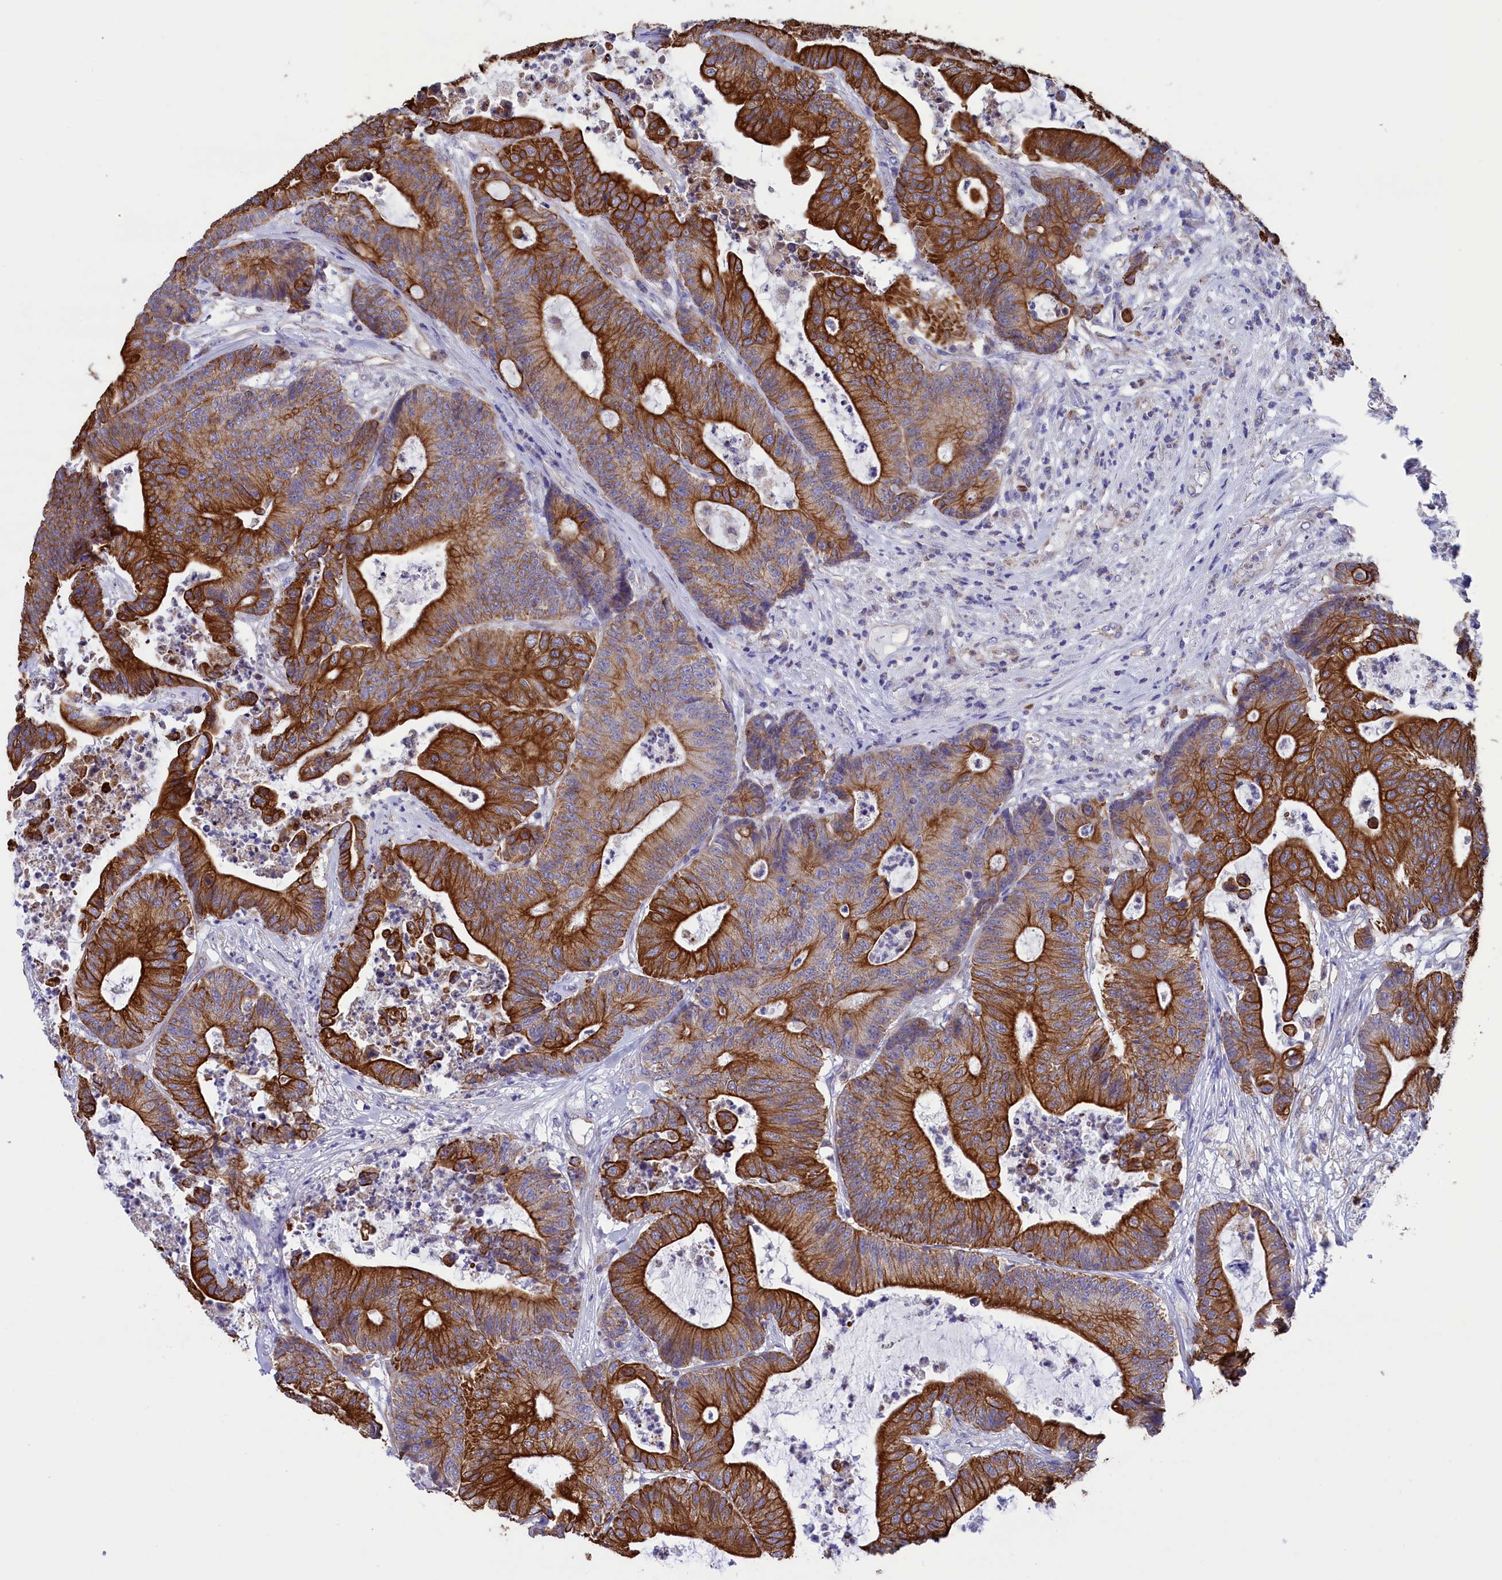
{"staining": {"intensity": "strong", "quantity": ">75%", "location": "cytoplasmic/membranous"}, "tissue": "colorectal cancer", "cell_type": "Tumor cells", "image_type": "cancer", "snomed": [{"axis": "morphology", "description": "Adenocarcinoma, NOS"}, {"axis": "topography", "description": "Colon"}], "caption": "Immunohistochemistry staining of colorectal cancer, which exhibits high levels of strong cytoplasmic/membranous positivity in approximately >75% of tumor cells indicating strong cytoplasmic/membranous protein staining. The staining was performed using DAB (3,3'-diaminobenzidine) (brown) for protein detection and nuclei were counterstained in hematoxylin (blue).", "gene": "GATB", "patient": {"sex": "female", "age": 84}}